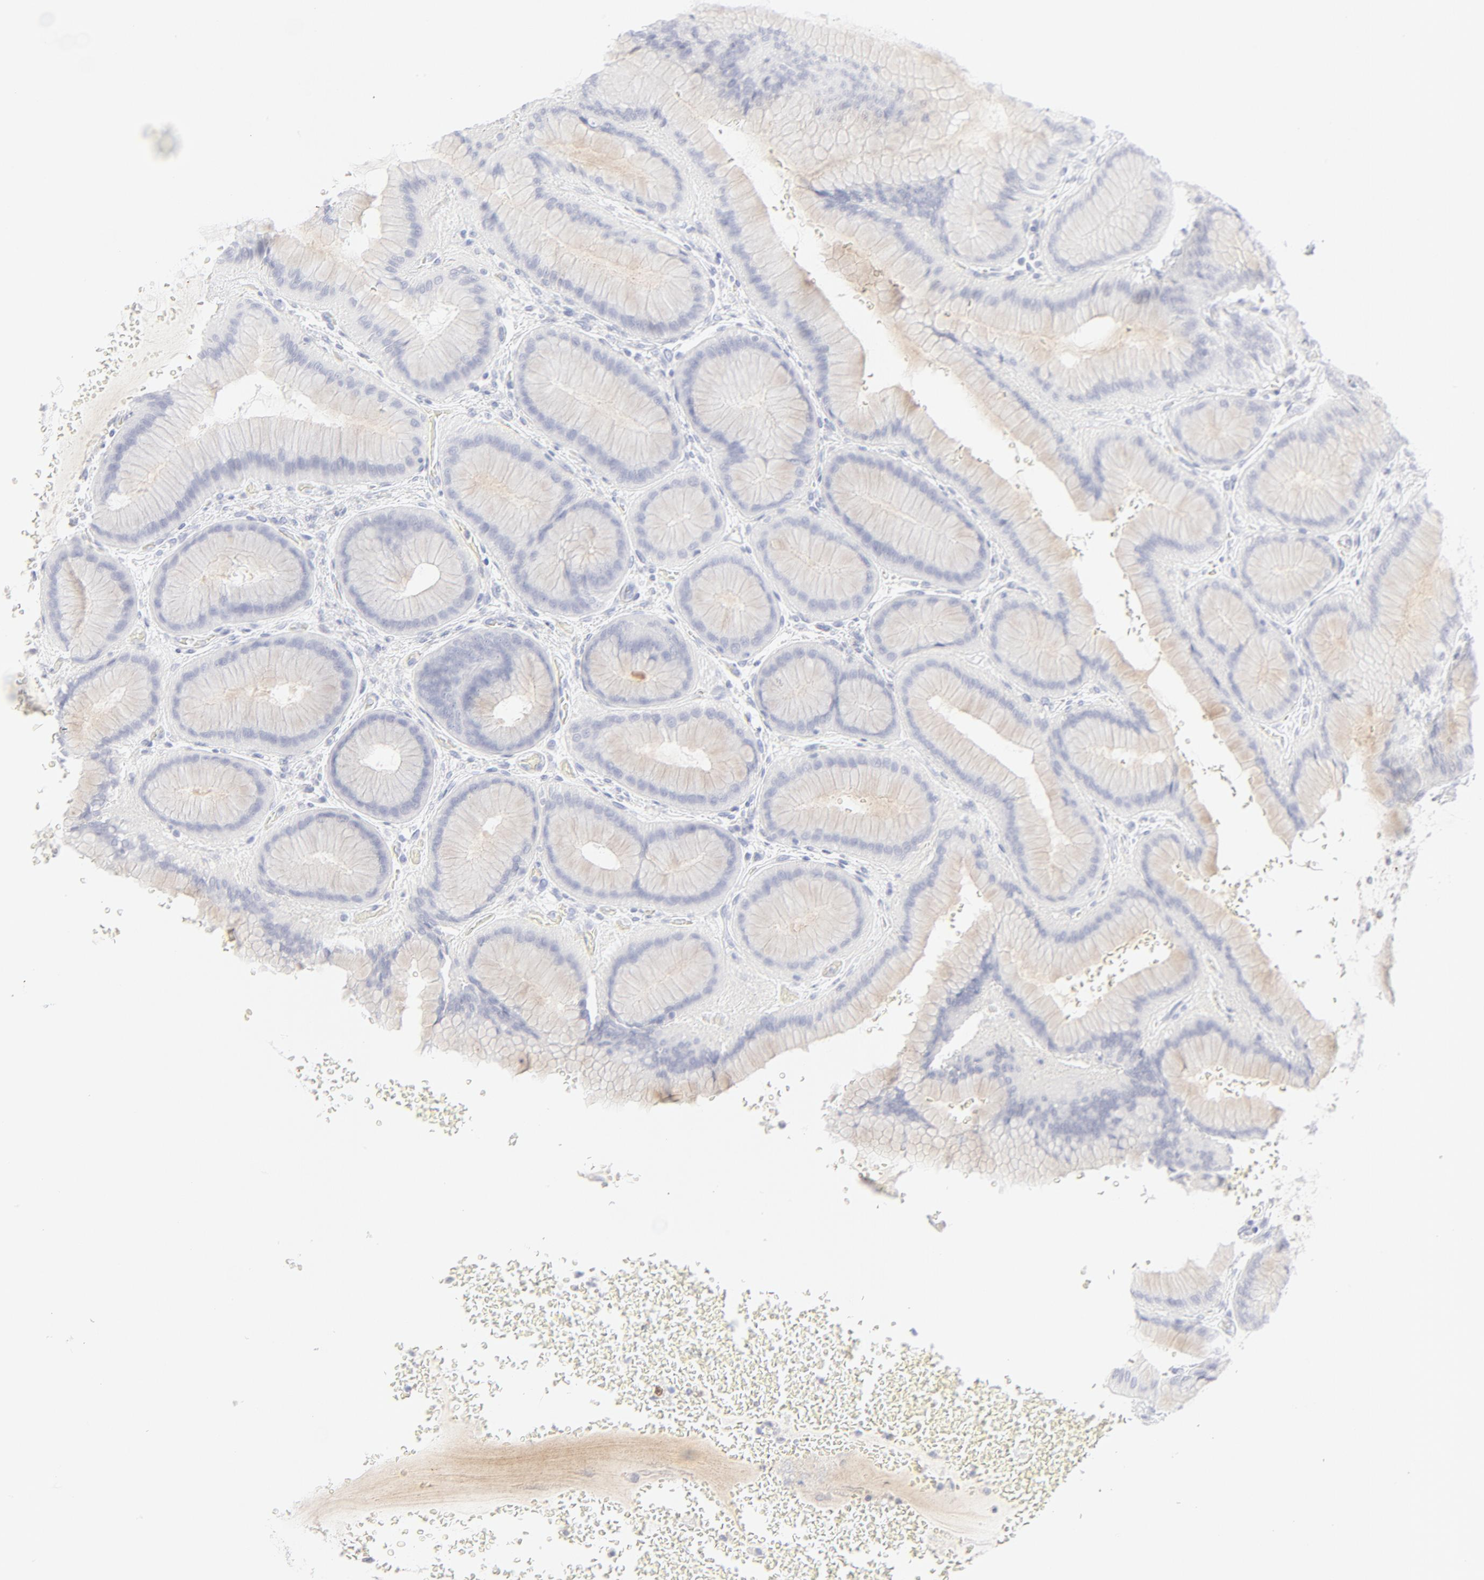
{"staining": {"intensity": "weak", "quantity": "25%-75%", "location": "cytoplasmic/membranous"}, "tissue": "stomach", "cell_type": "Glandular cells", "image_type": "normal", "snomed": [{"axis": "morphology", "description": "Normal tissue, NOS"}, {"axis": "morphology", "description": "Adenocarcinoma, NOS"}, {"axis": "topography", "description": "Stomach"}, {"axis": "topography", "description": "Stomach, lower"}], "caption": "Brown immunohistochemical staining in benign stomach shows weak cytoplasmic/membranous expression in about 25%-75% of glandular cells.", "gene": "CCR7", "patient": {"sex": "female", "age": 65}}